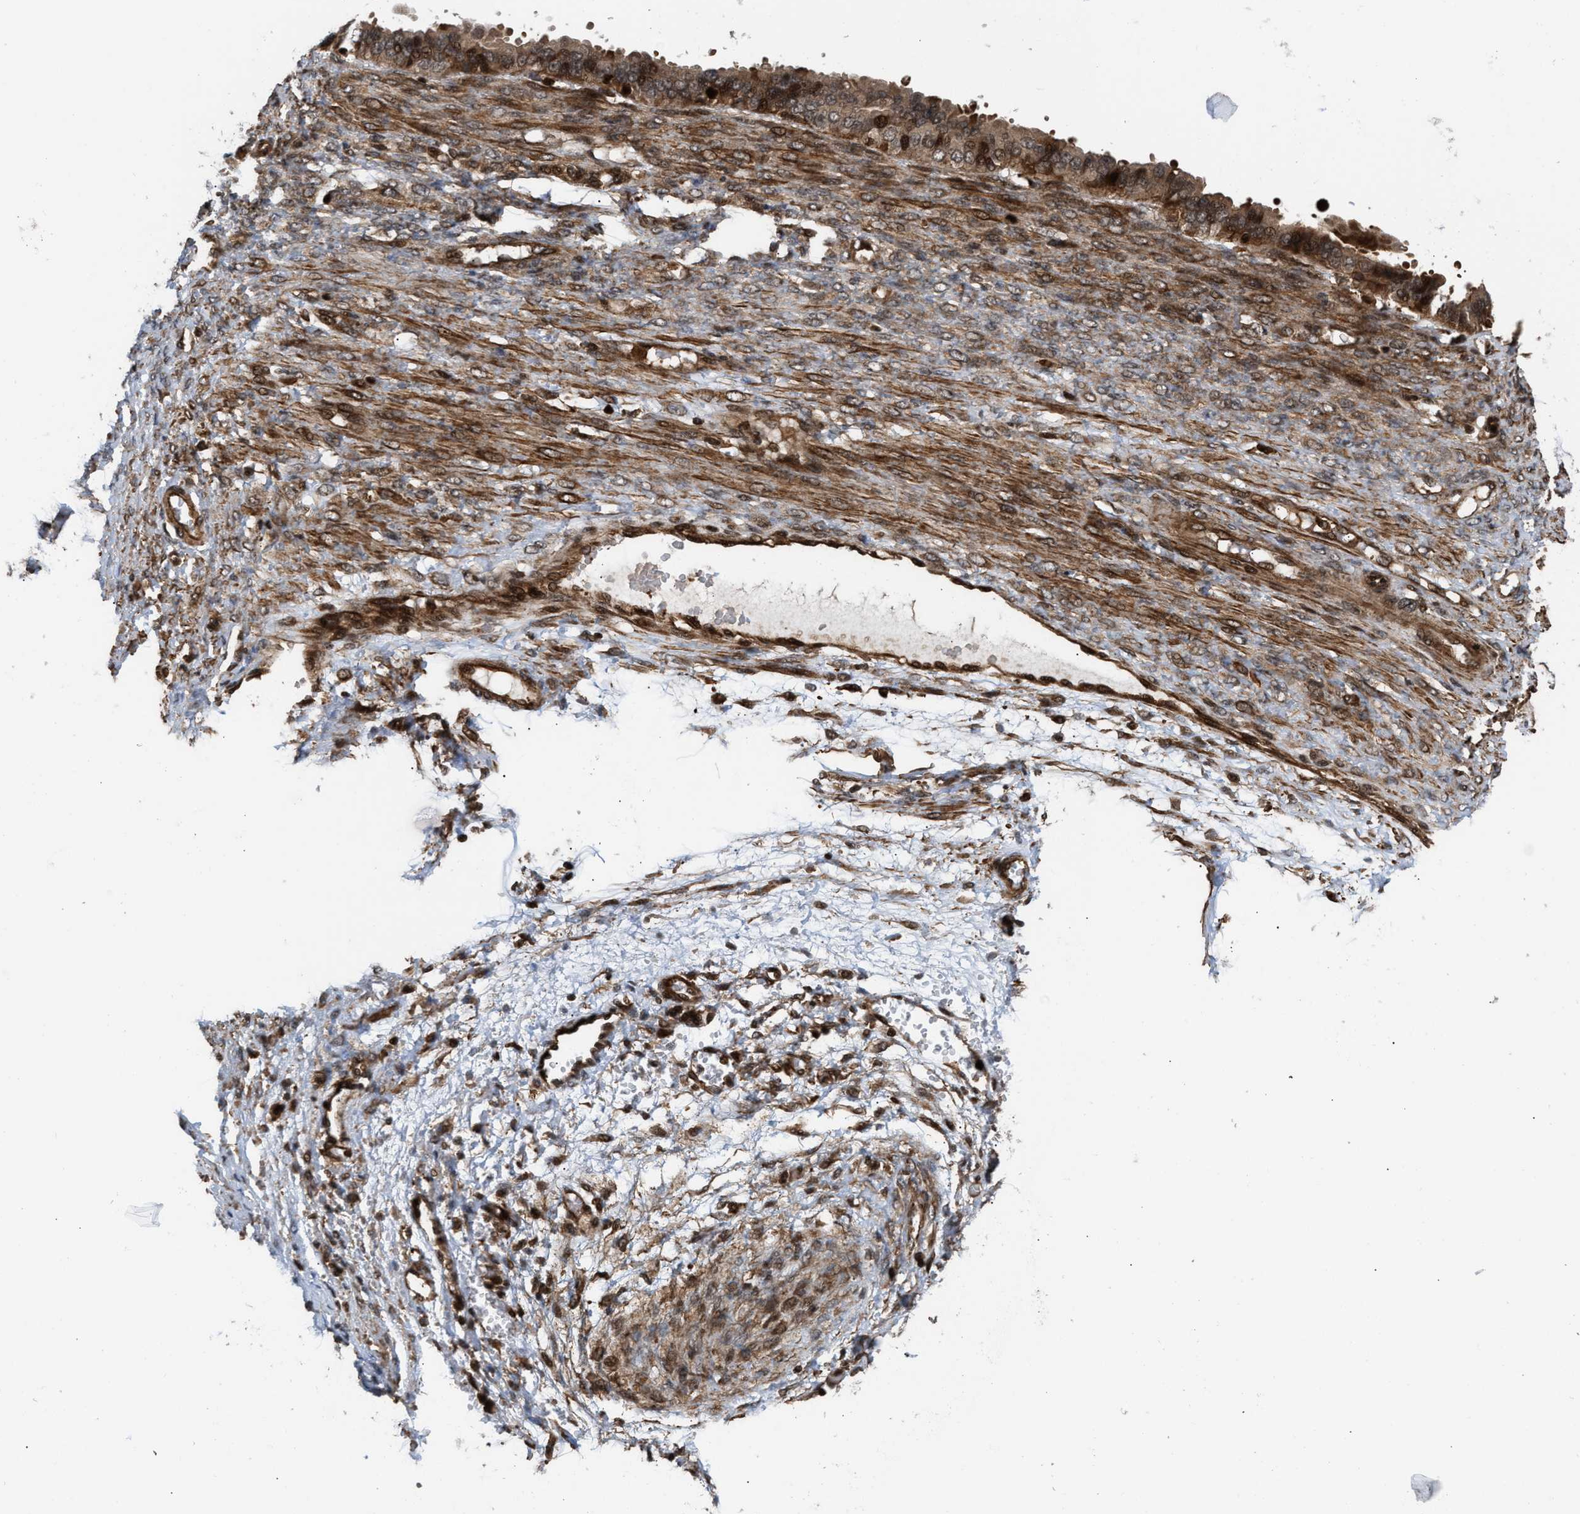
{"staining": {"intensity": "strong", "quantity": ">75%", "location": "cytoplasmic/membranous,nuclear"}, "tissue": "ovarian cancer", "cell_type": "Tumor cells", "image_type": "cancer", "snomed": [{"axis": "morphology", "description": "Cystadenocarcinoma, serous, NOS"}, {"axis": "topography", "description": "Ovary"}], "caption": "DAB immunohistochemical staining of serous cystadenocarcinoma (ovarian) exhibits strong cytoplasmic/membranous and nuclear protein staining in approximately >75% of tumor cells.", "gene": "STAU2", "patient": {"sex": "female", "age": 58}}